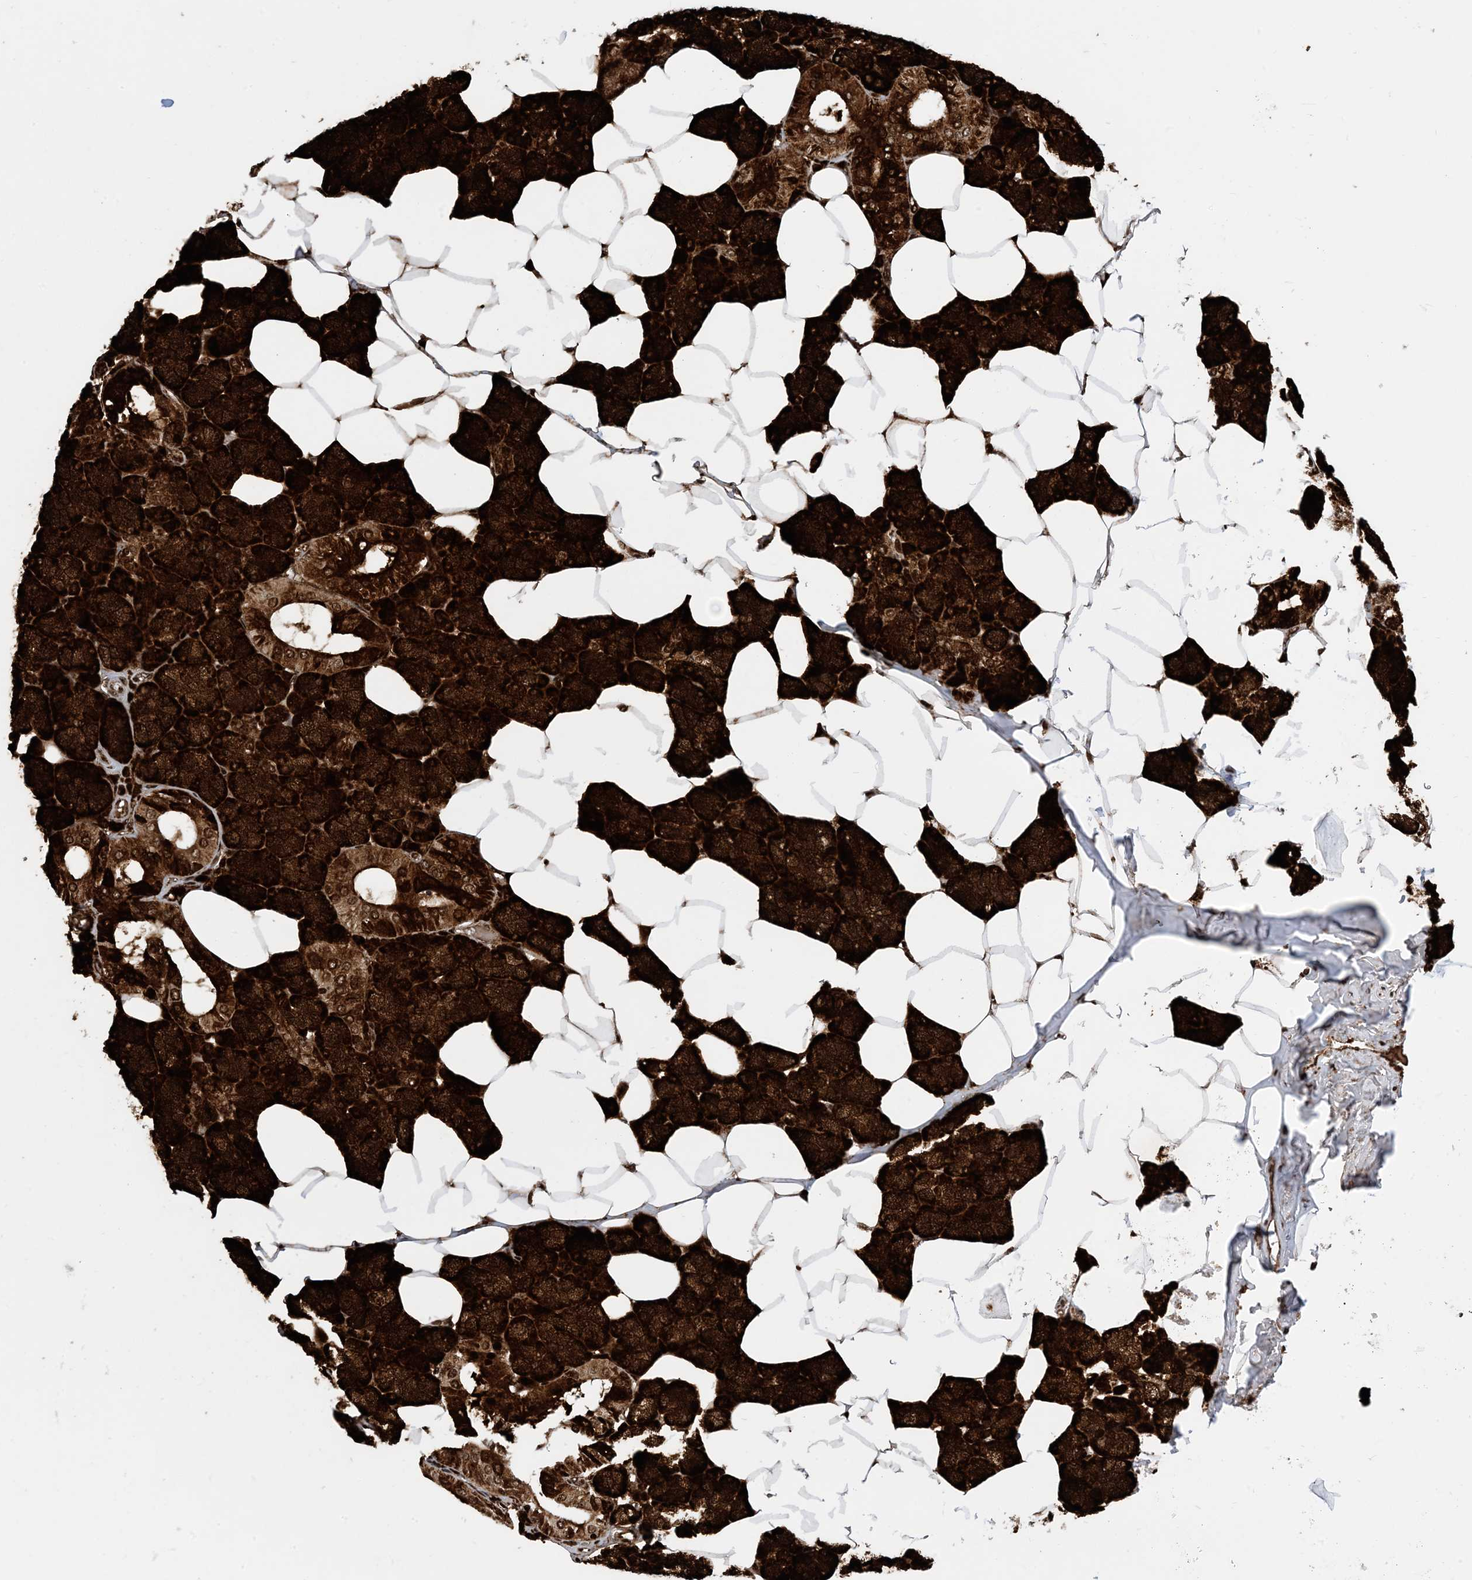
{"staining": {"intensity": "strong", "quantity": ">75%", "location": "cytoplasmic/membranous,nuclear"}, "tissue": "salivary gland", "cell_type": "Glandular cells", "image_type": "normal", "snomed": [{"axis": "morphology", "description": "Normal tissue, NOS"}, {"axis": "topography", "description": "Salivary gland"}], "caption": "Protein staining of benign salivary gland exhibits strong cytoplasmic/membranous,nuclear staining in about >75% of glandular cells.", "gene": "TSPYL1", "patient": {"sex": "male", "age": 62}}